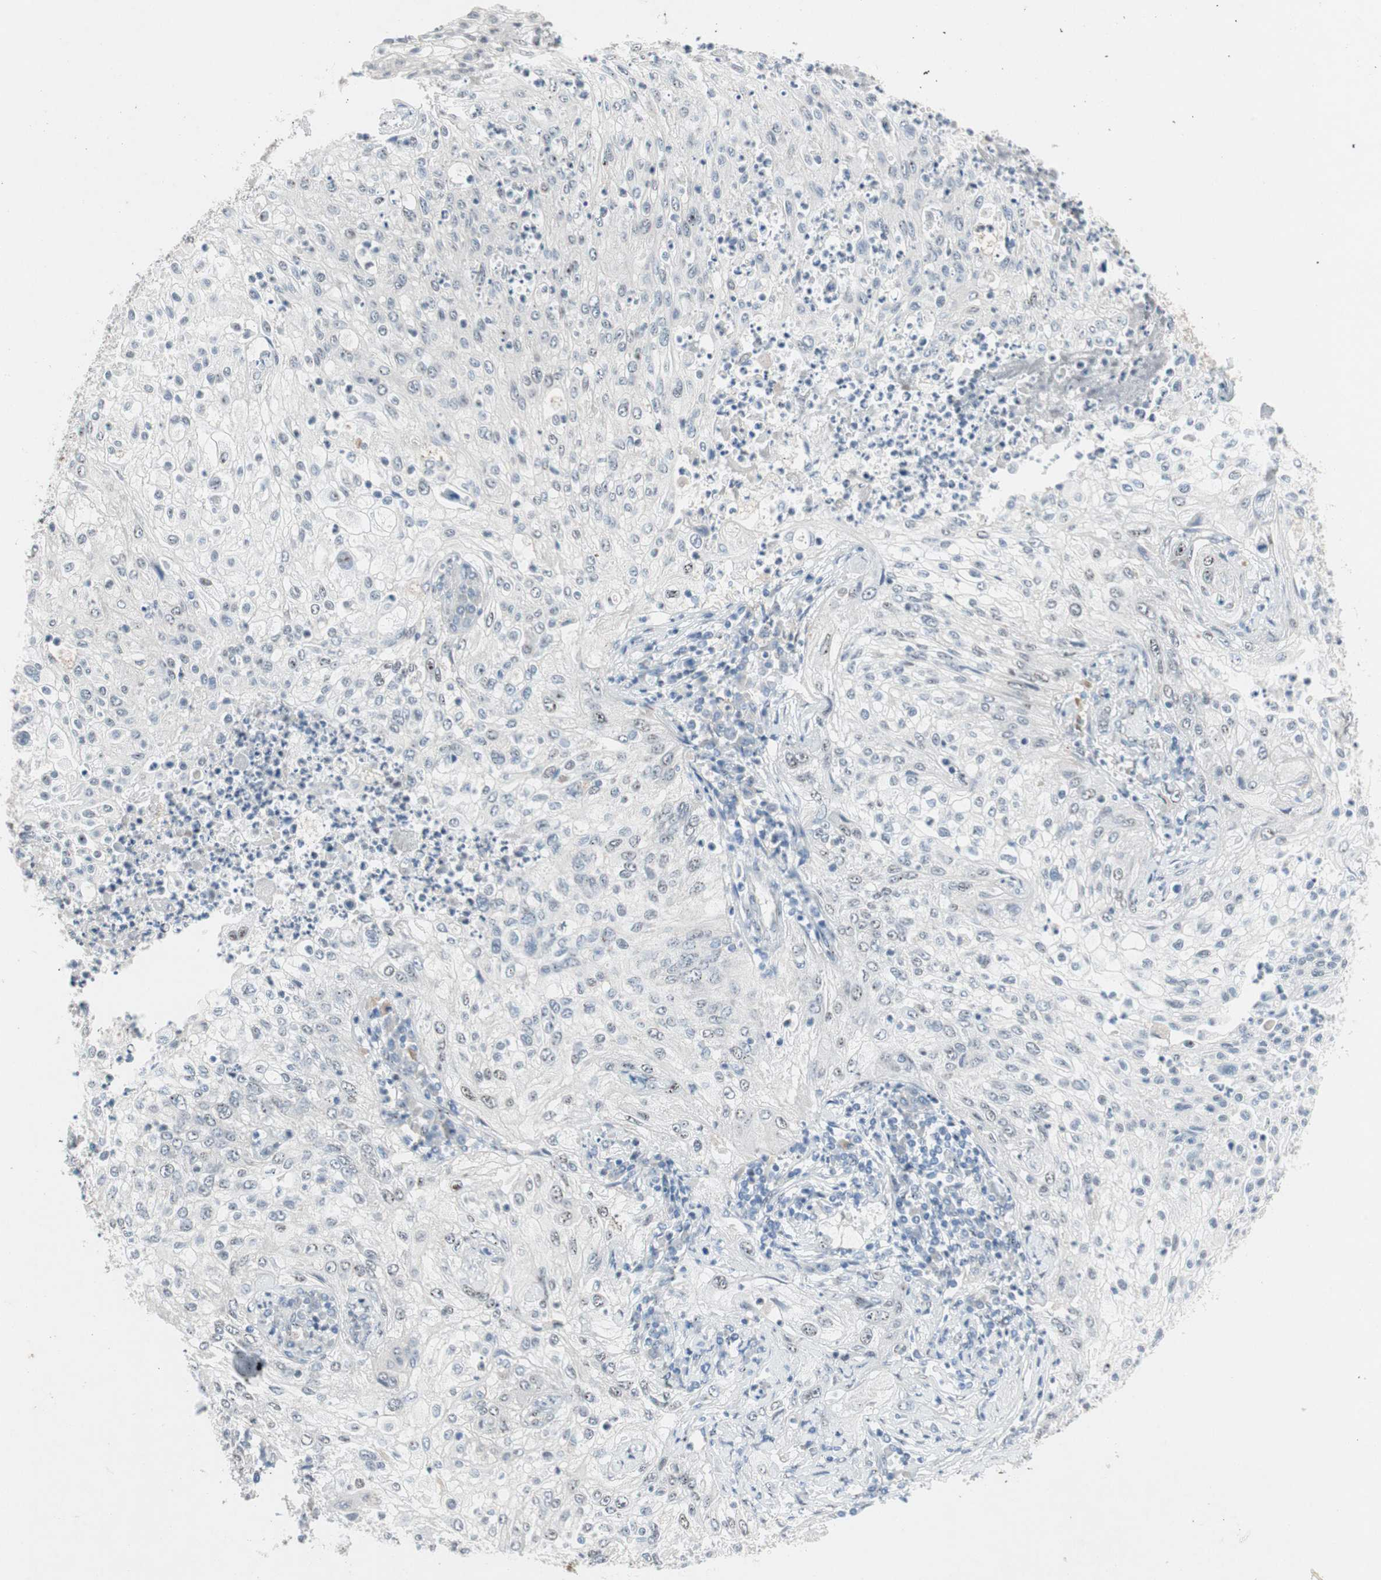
{"staining": {"intensity": "weak", "quantity": "<25%", "location": "nuclear"}, "tissue": "lung cancer", "cell_type": "Tumor cells", "image_type": "cancer", "snomed": [{"axis": "morphology", "description": "Inflammation, NOS"}, {"axis": "morphology", "description": "Squamous cell carcinoma, NOS"}, {"axis": "topography", "description": "Lymph node"}, {"axis": "topography", "description": "Soft tissue"}, {"axis": "topography", "description": "Lung"}], "caption": "Human squamous cell carcinoma (lung) stained for a protein using immunohistochemistry (IHC) exhibits no expression in tumor cells.", "gene": "CAND2", "patient": {"sex": "male", "age": 66}}